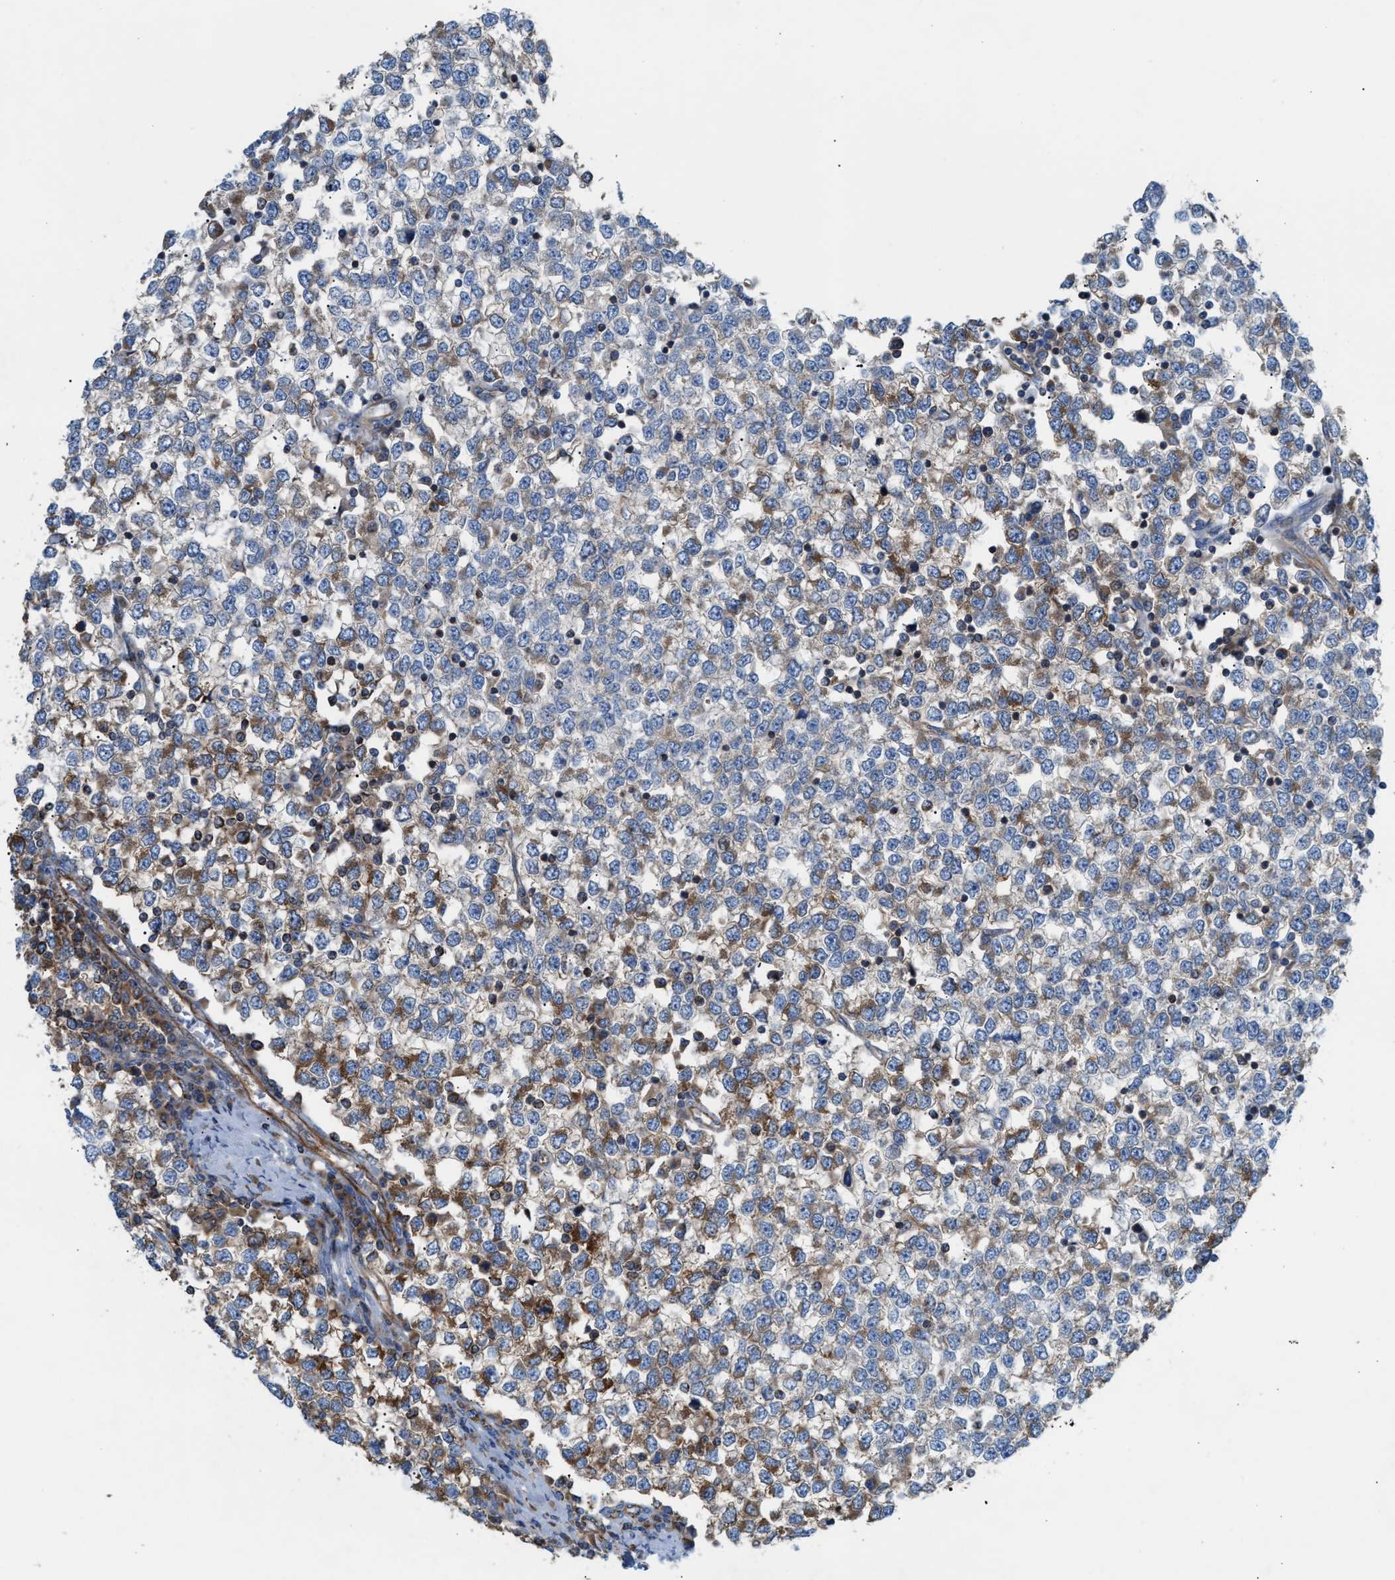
{"staining": {"intensity": "moderate", "quantity": "<25%", "location": "cytoplasmic/membranous"}, "tissue": "testis cancer", "cell_type": "Tumor cells", "image_type": "cancer", "snomed": [{"axis": "morphology", "description": "Seminoma, NOS"}, {"axis": "topography", "description": "Testis"}], "caption": "This micrograph demonstrates immunohistochemistry (IHC) staining of human testis seminoma, with low moderate cytoplasmic/membranous positivity in approximately <25% of tumor cells.", "gene": "TBC1D15", "patient": {"sex": "male", "age": 65}}